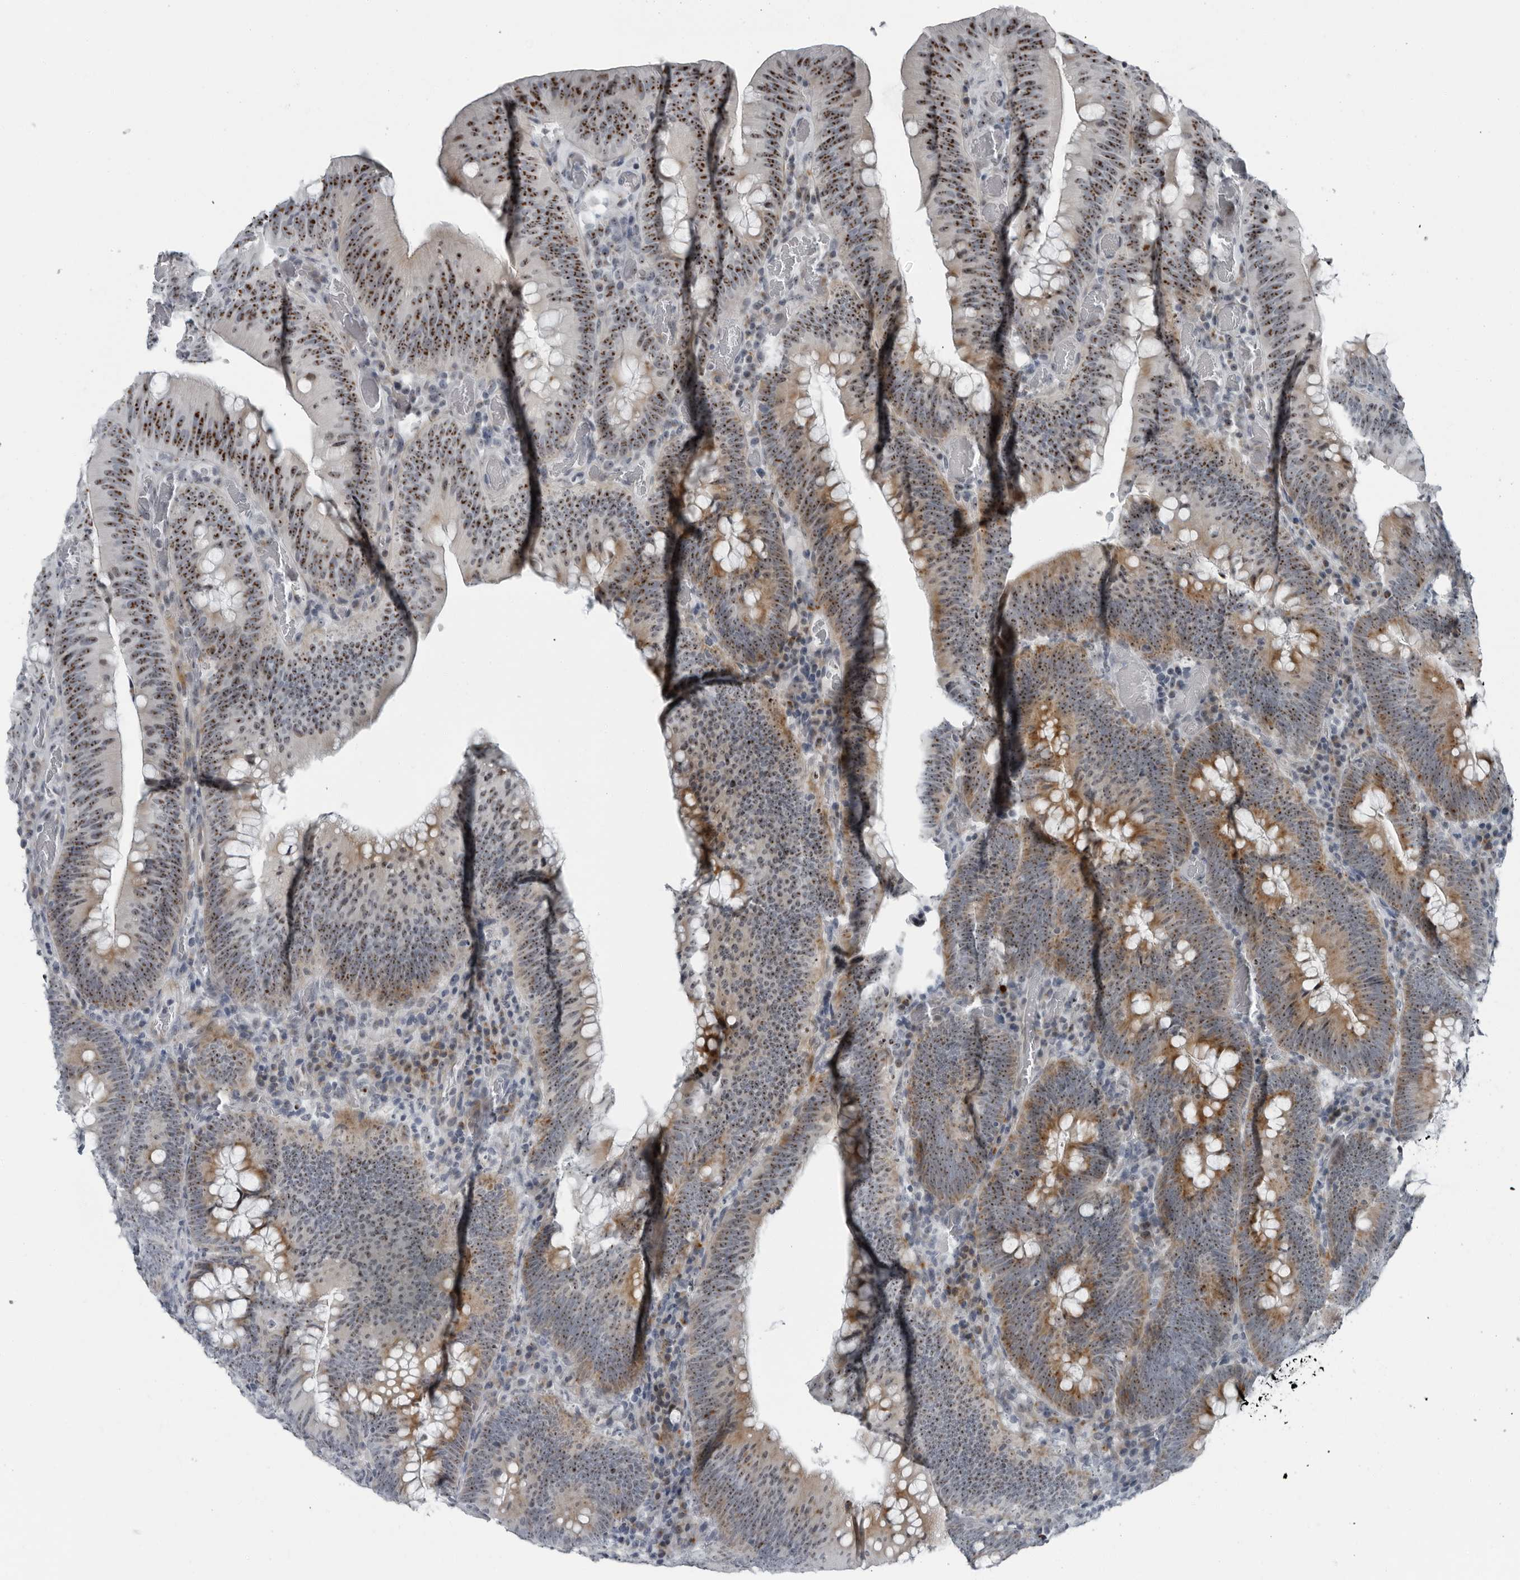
{"staining": {"intensity": "strong", "quantity": ">75%", "location": "cytoplasmic/membranous,nuclear"}, "tissue": "colorectal cancer", "cell_type": "Tumor cells", "image_type": "cancer", "snomed": [{"axis": "morphology", "description": "Normal tissue, NOS"}, {"axis": "topography", "description": "Colon"}], "caption": "Protein staining of colorectal cancer tissue demonstrates strong cytoplasmic/membranous and nuclear expression in approximately >75% of tumor cells.", "gene": "PDCD11", "patient": {"sex": "female", "age": 82}}